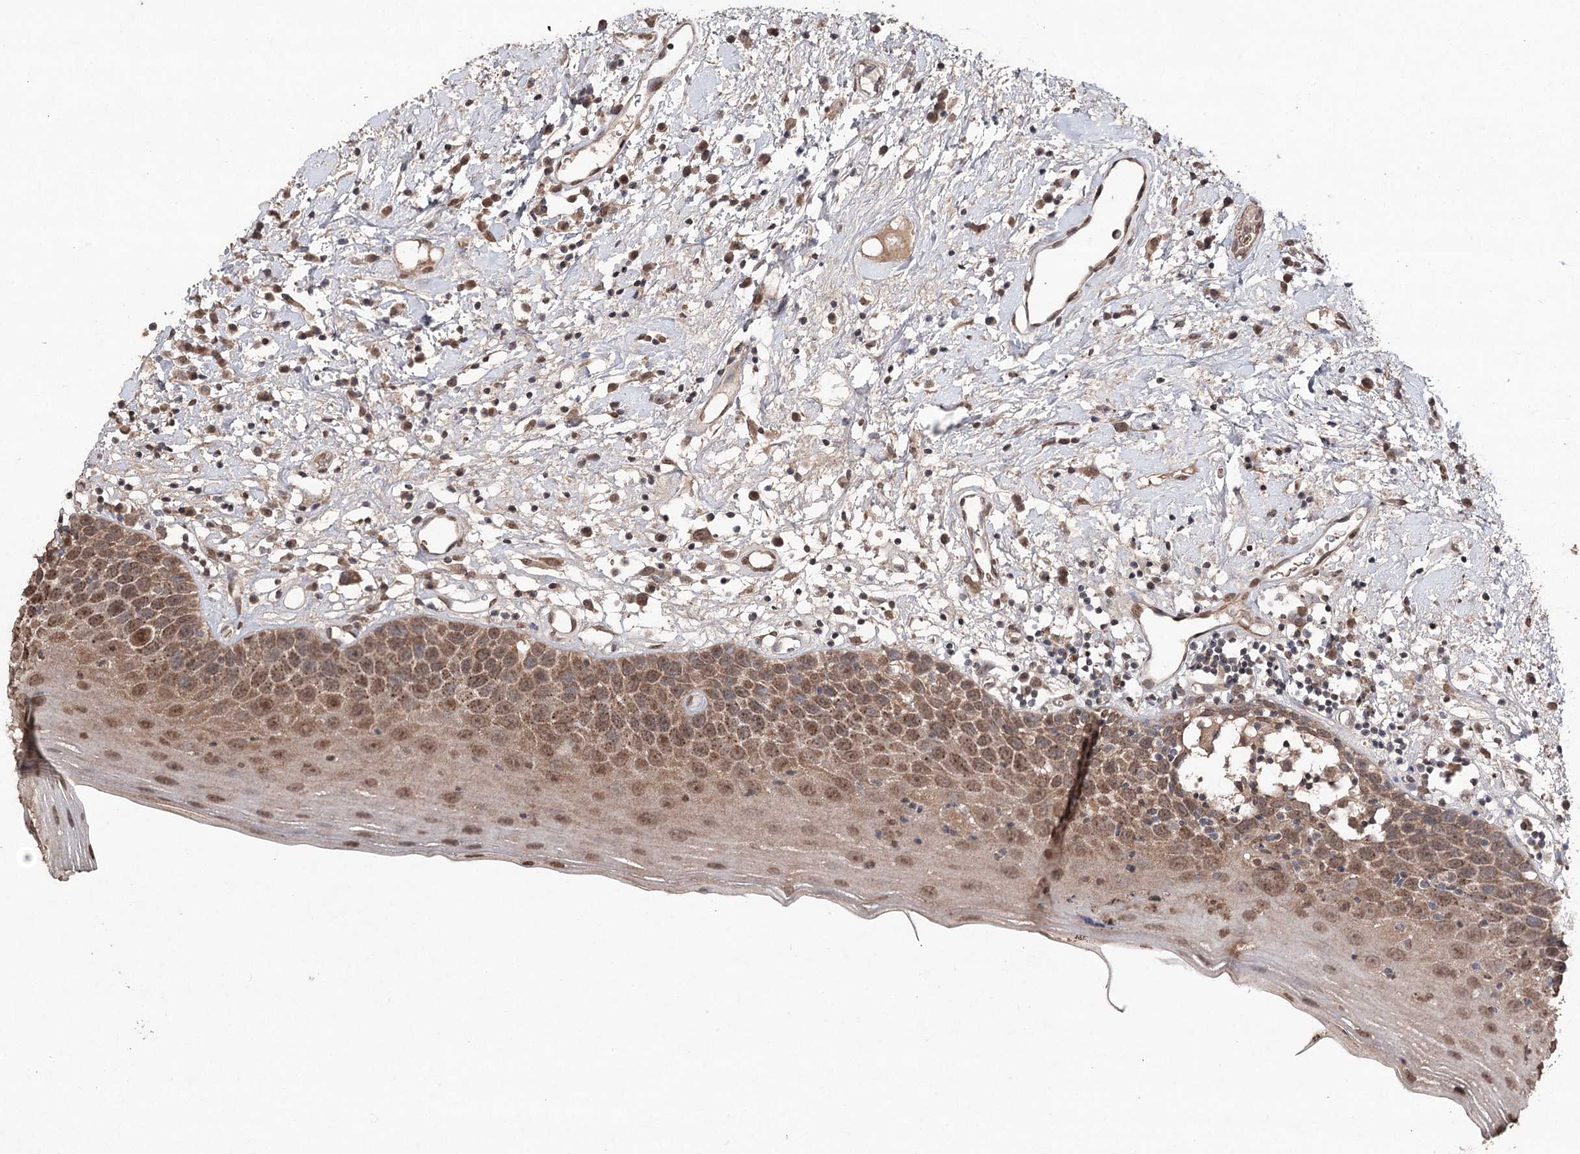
{"staining": {"intensity": "moderate", "quantity": ">75%", "location": "nuclear"}, "tissue": "oral mucosa", "cell_type": "Squamous epithelial cells", "image_type": "normal", "snomed": [{"axis": "morphology", "description": "Normal tissue, NOS"}, {"axis": "topography", "description": "Oral tissue"}], "caption": "Approximately >75% of squamous epithelial cells in unremarkable human oral mucosa reveal moderate nuclear protein expression as visualized by brown immunohistochemical staining.", "gene": "ATG14", "patient": {"sex": "male", "age": 74}}